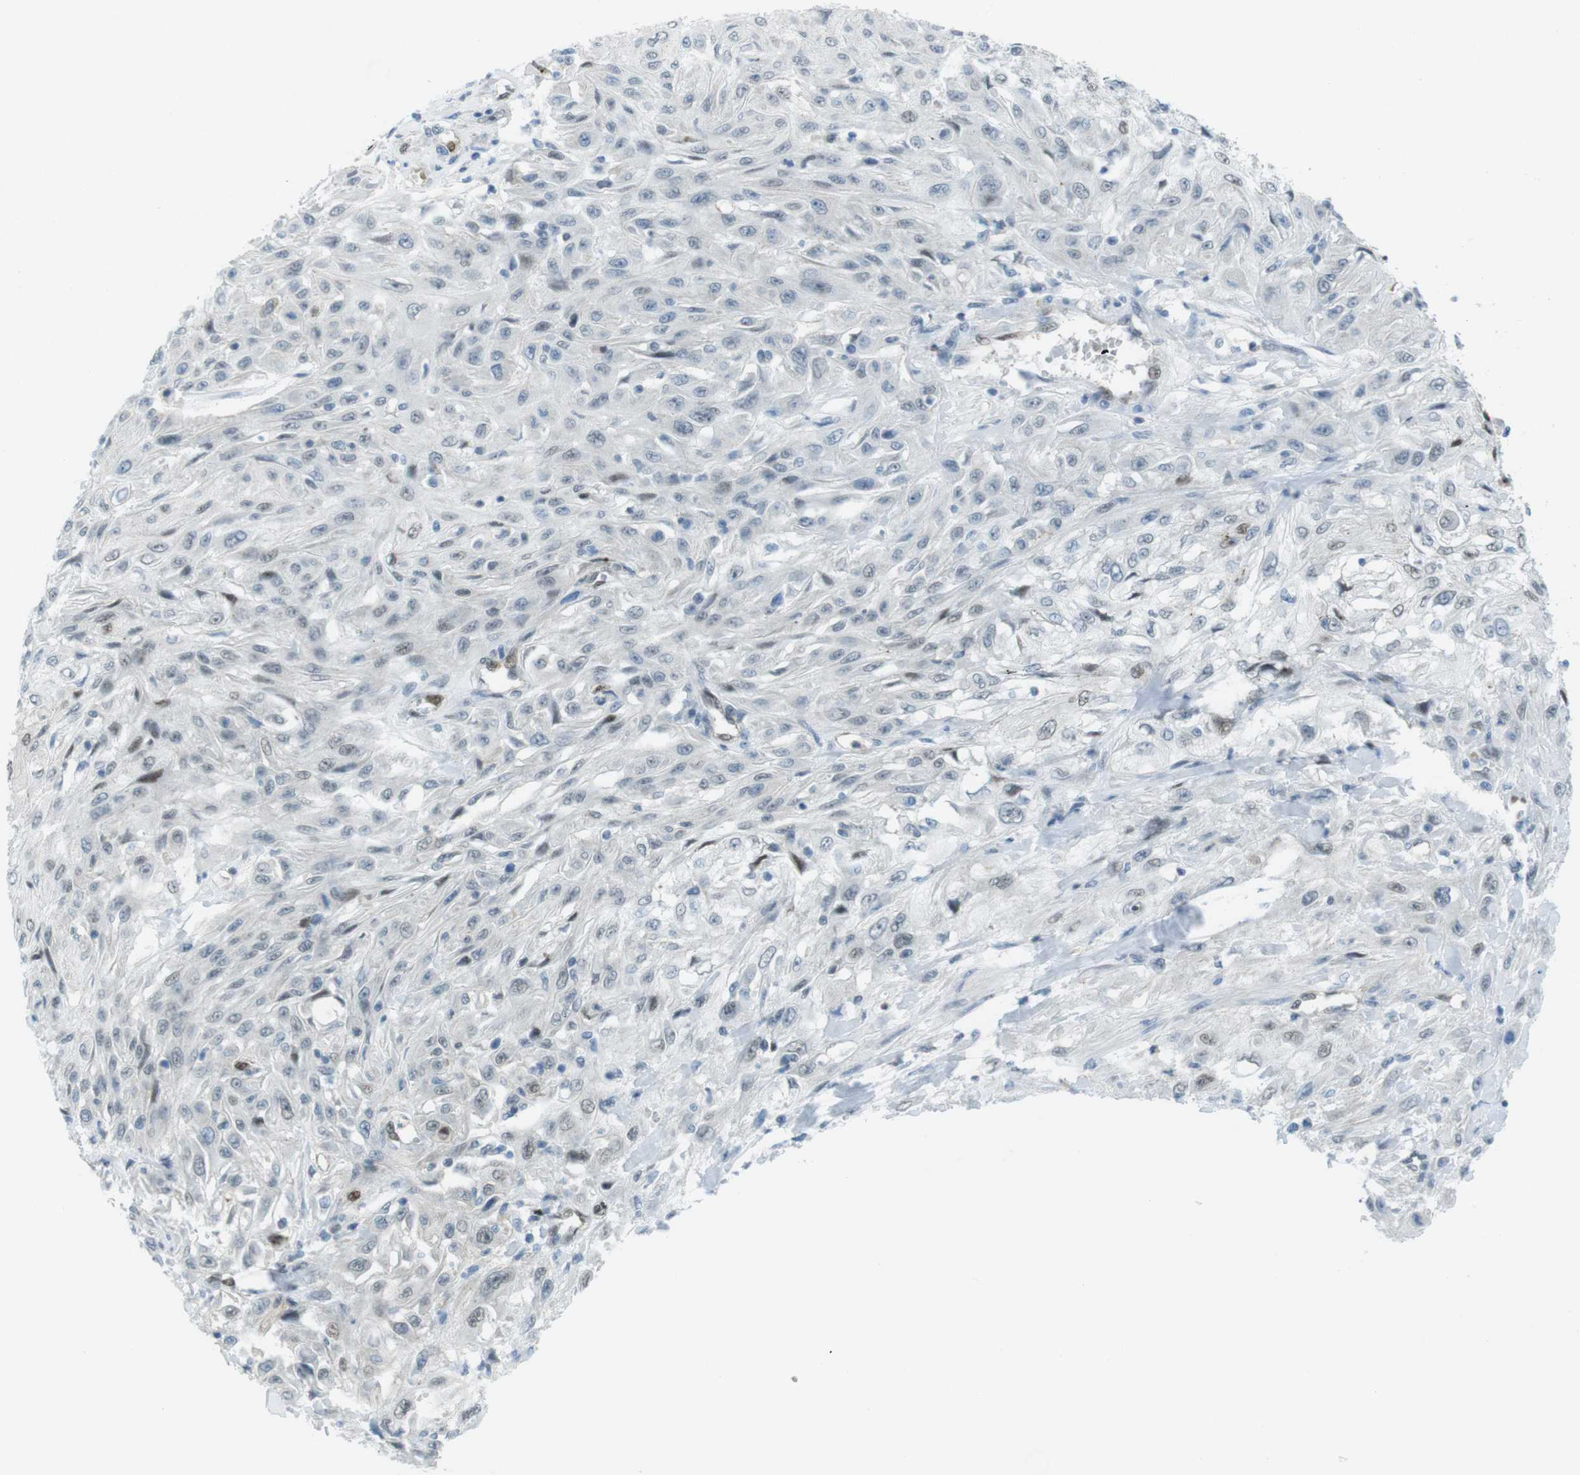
{"staining": {"intensity": "weak", "quantity": "<25%", "location": "nuclear"}, "tissue": "skin cancer", "cell_type": "Tumor cells", "image_type": "cancer", "snomed": [{"axis": "morphology", "description": "Squamous cell carcinoma, NOS"}, {"axis": "topography", "description": "Skin"}], "caption": "This is an immunohistochemistry (IHC) image of skin cancer. There is no positivity in tumor cells.", "gene": "UBB", "patient": {"sex": "male", "age": 75}}